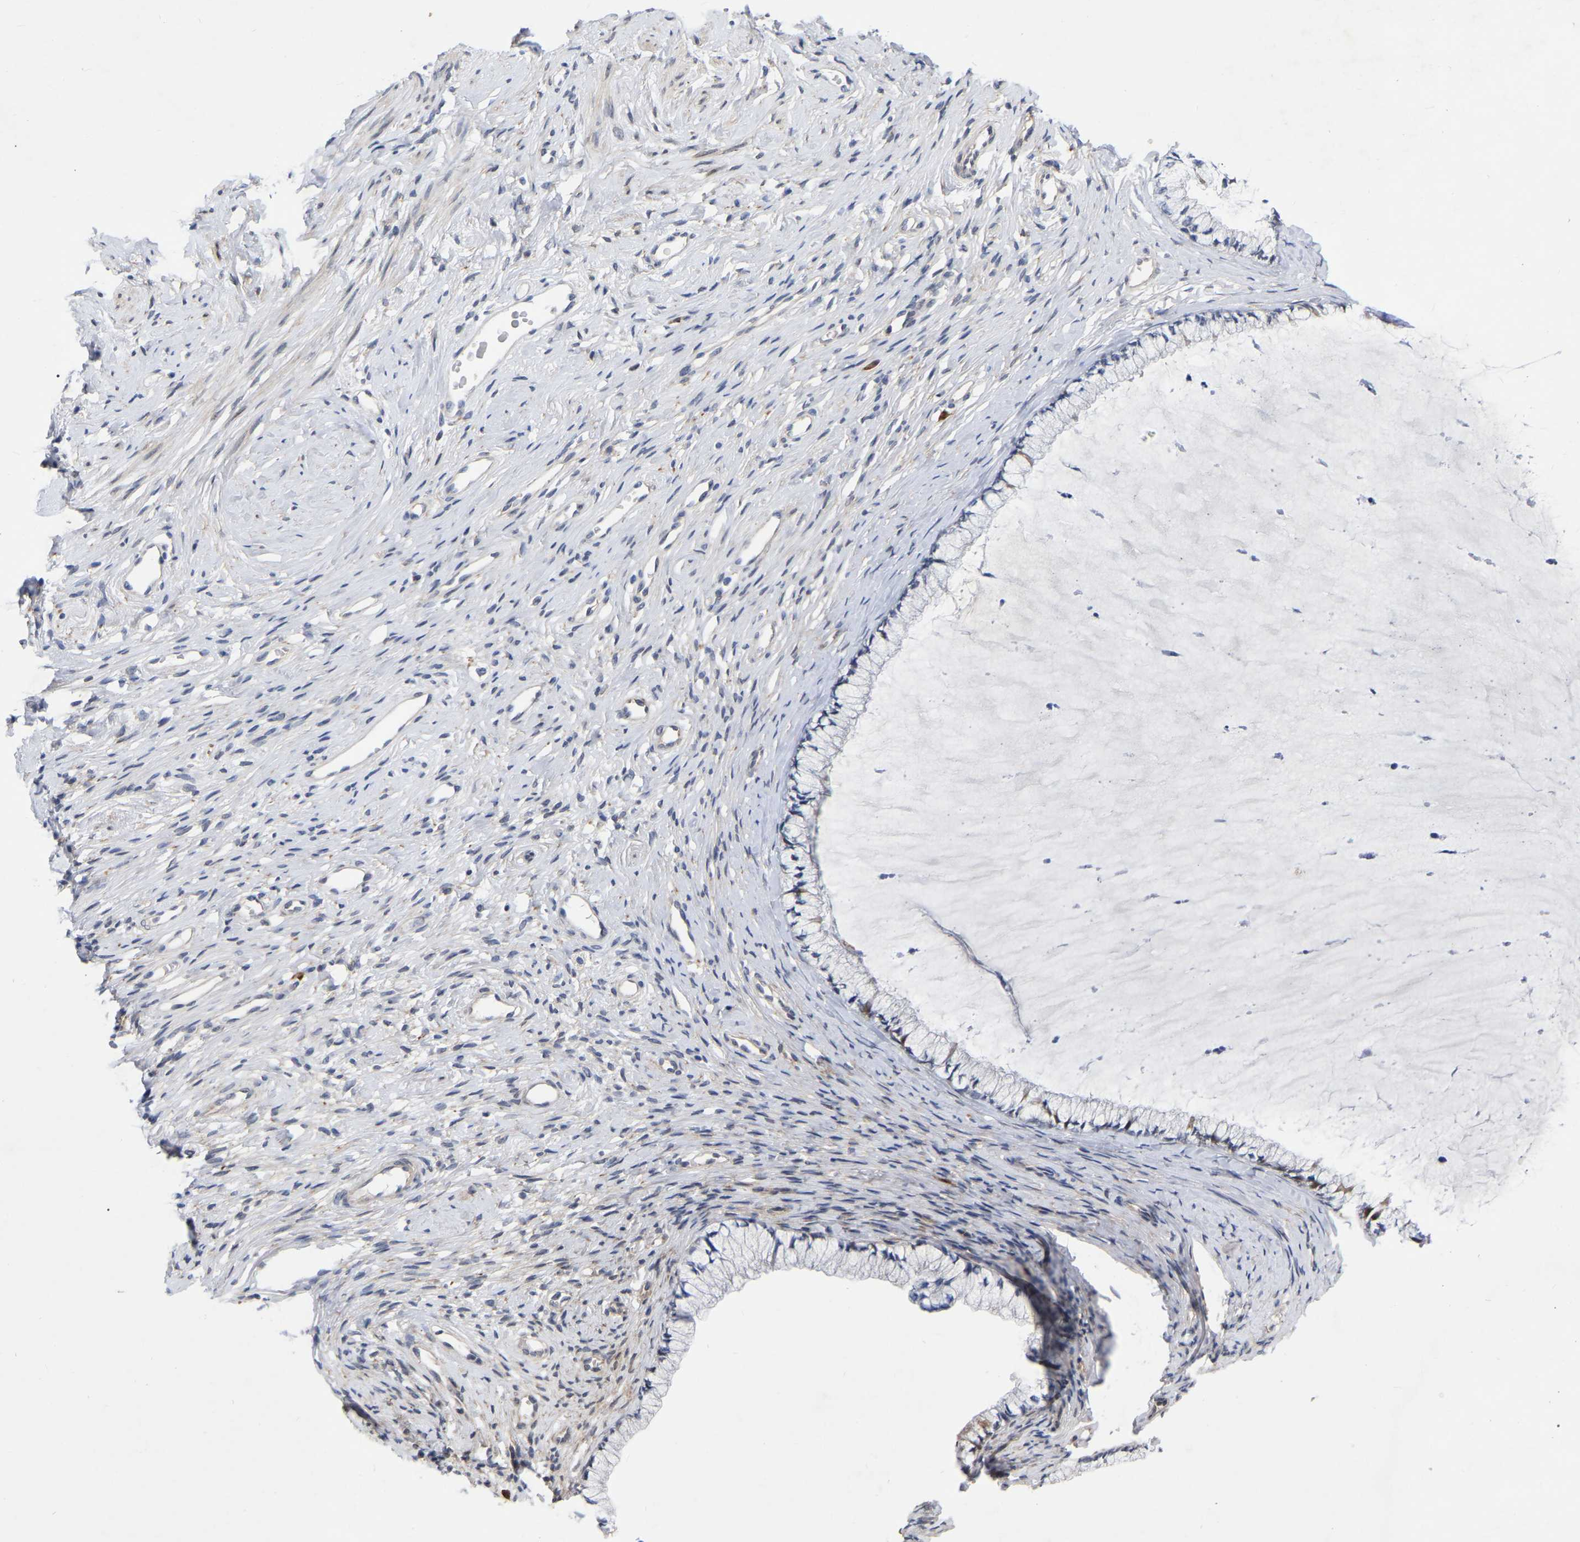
{"staining": {"intensity": "negative", "quantity": "none", "location": "none"}, "tissue": "cervix", "cell_type": "Glandular cells", "image_type": "normal", "snomed": [{"axis": "morphology", "description": "Normal tissue, NOS"}, {"axis": "topography", "description": "Cervix"}], "caption": "IHC of benign cervix shows no staining in glandular cells.", "gene": "UBE4B", "patient": {"sex": "female", "age": 77}}